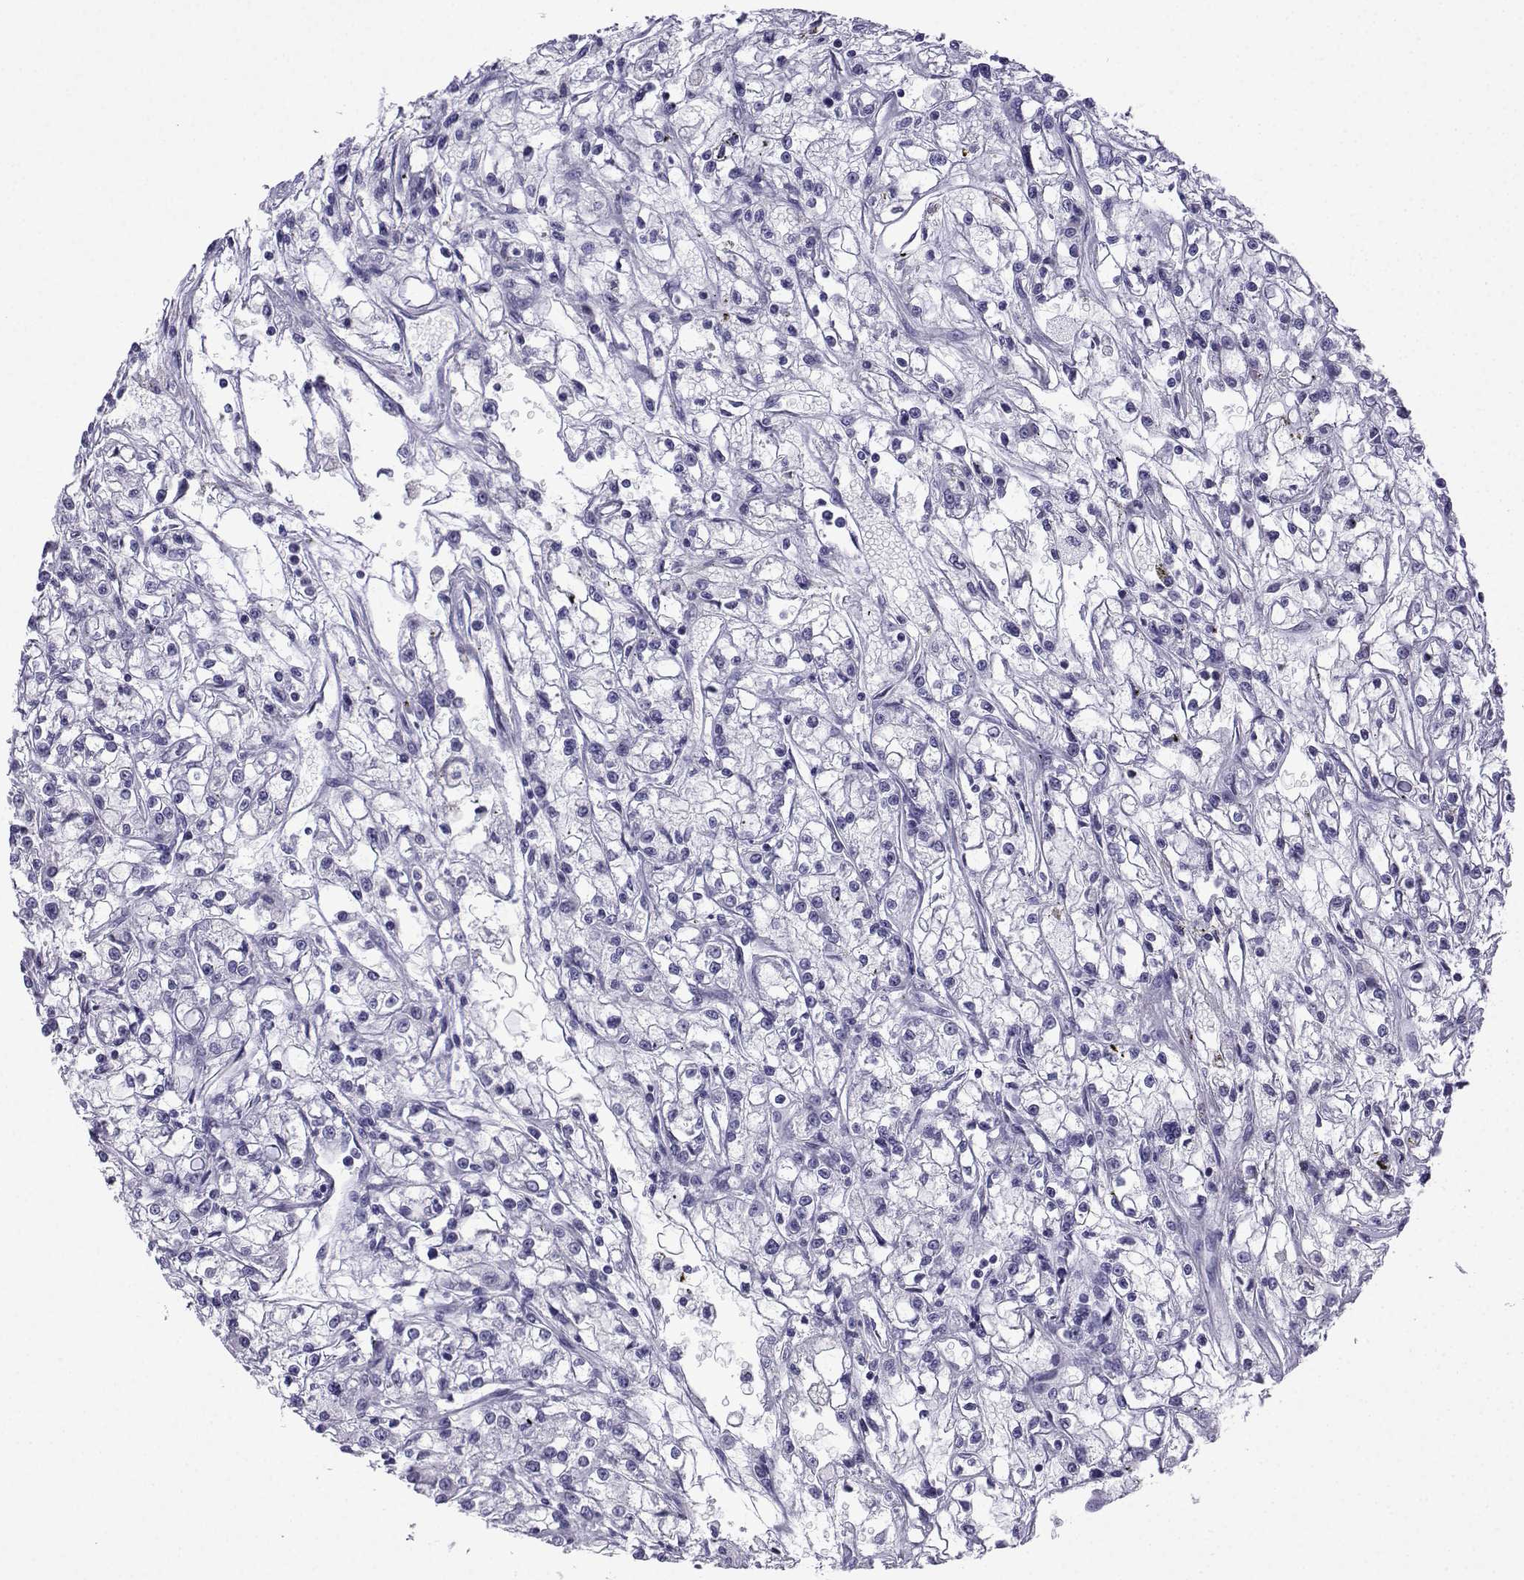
{"staining": {"intensity": "negative", "quantity": "none", "location": "none"}, "tissue": "renal cancer", "cell_type": "Tumor cells", "image_type": "cancer", "snomed": [{"axis": "morphology", "description": "Adenocarcinoma, NOS"}, {"axis": "topography", "description": "Kidney"}], "caption": "Renal cancer (adenocarcinoma) stained for a protein using immunohistochemistry displays no expression tumor cells.", "gene": "ACRBP", "patient": {"sex": "female", "age": 59}}